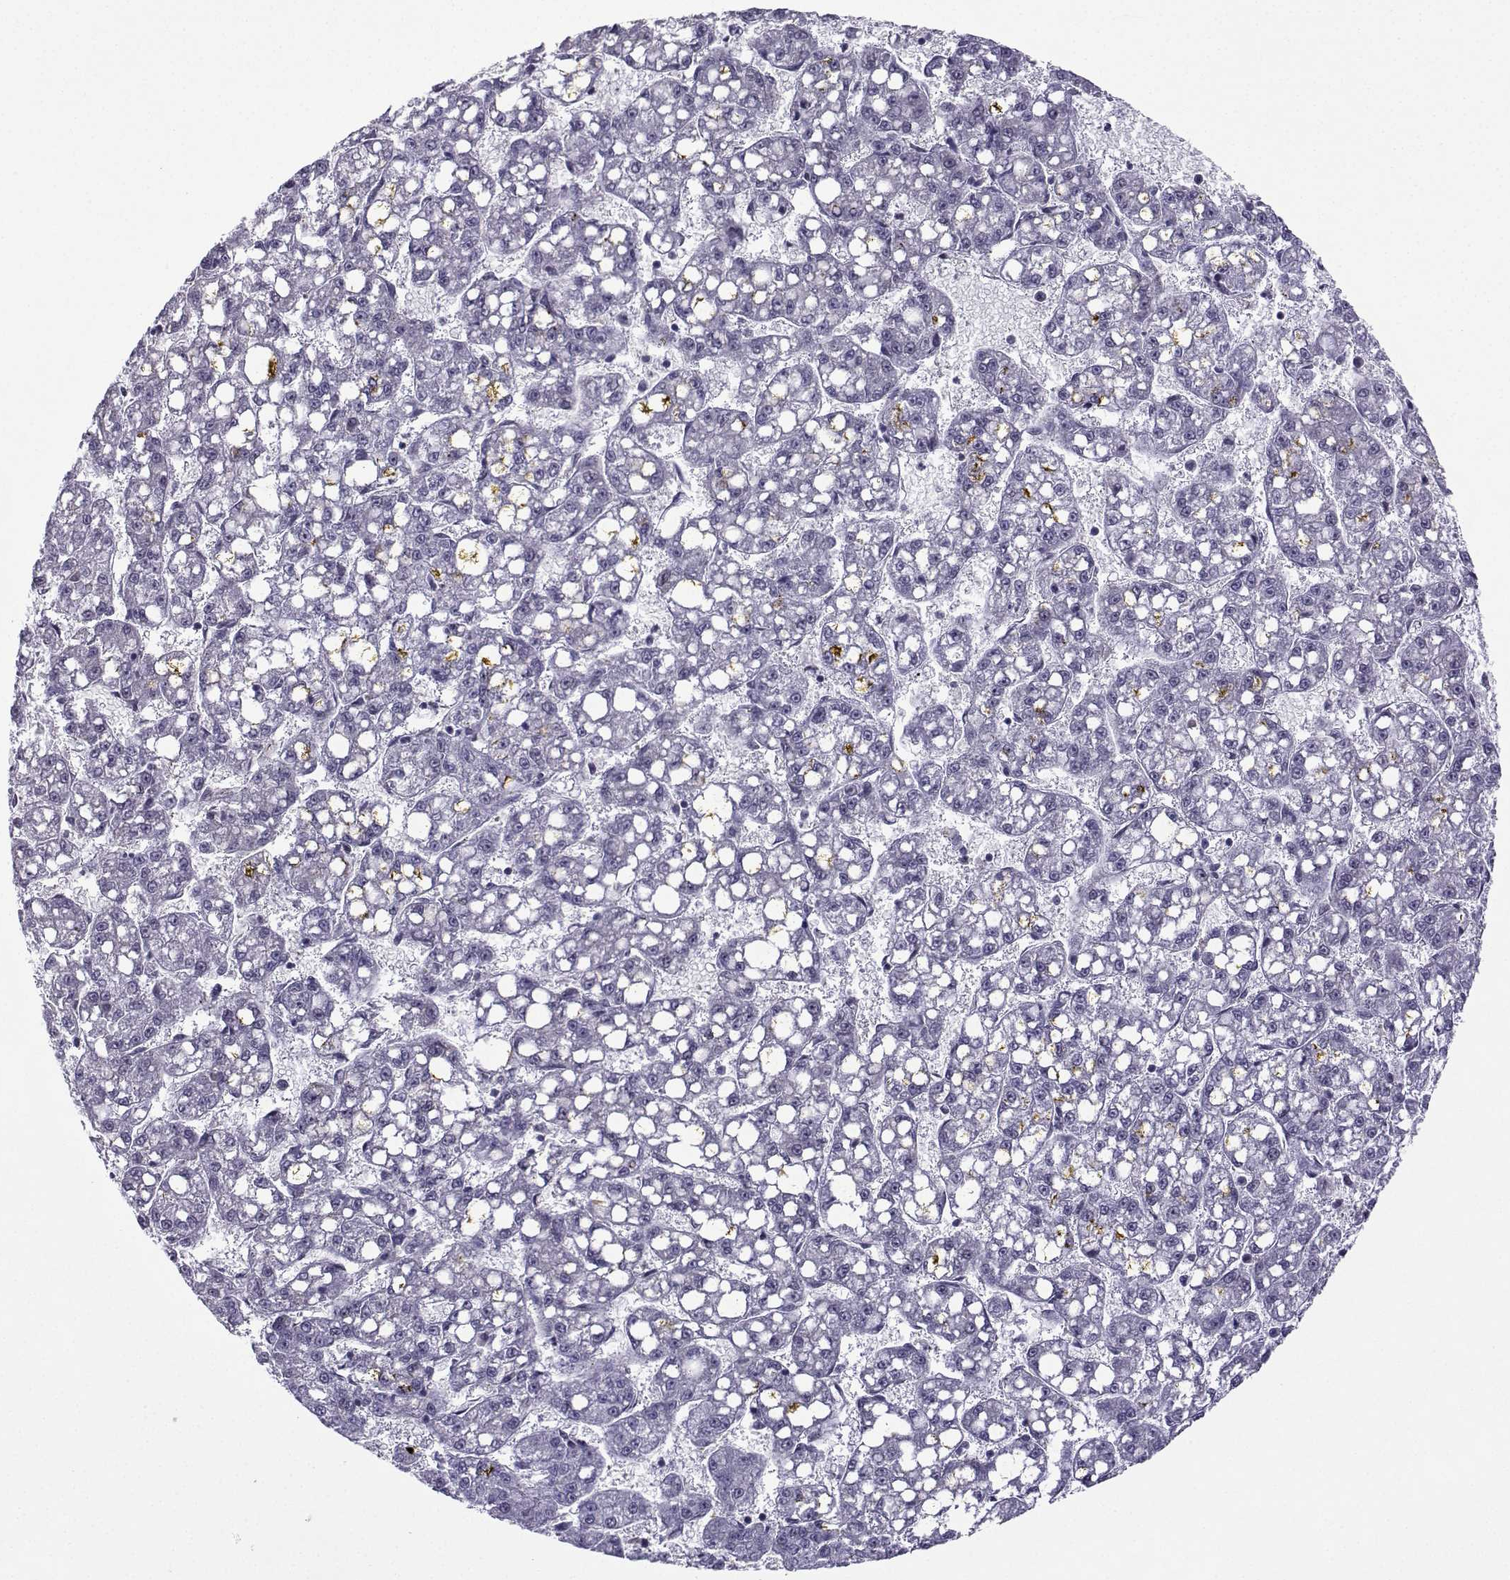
{"staining": {"intensity": "negative", "quantity": "none", "location": "none"}, "tissue": "liver cancer", "cell_type": "Tumor cells", "image_type": "cancer", "snomed": [{"axis": "morphology", "description": "Carcinoma, Hepatocellular, NOS"}, {"axis": "topography", "description": "Liver"}], "caption": "DAB (3,3'-diaminobenzidine) immunohistochemical staining of hepatocellular carcinoma (liver) reveals no significant expression in tumor cells.", "gene": "FGF3", "patient": {"sex": "female", "age": 65}}